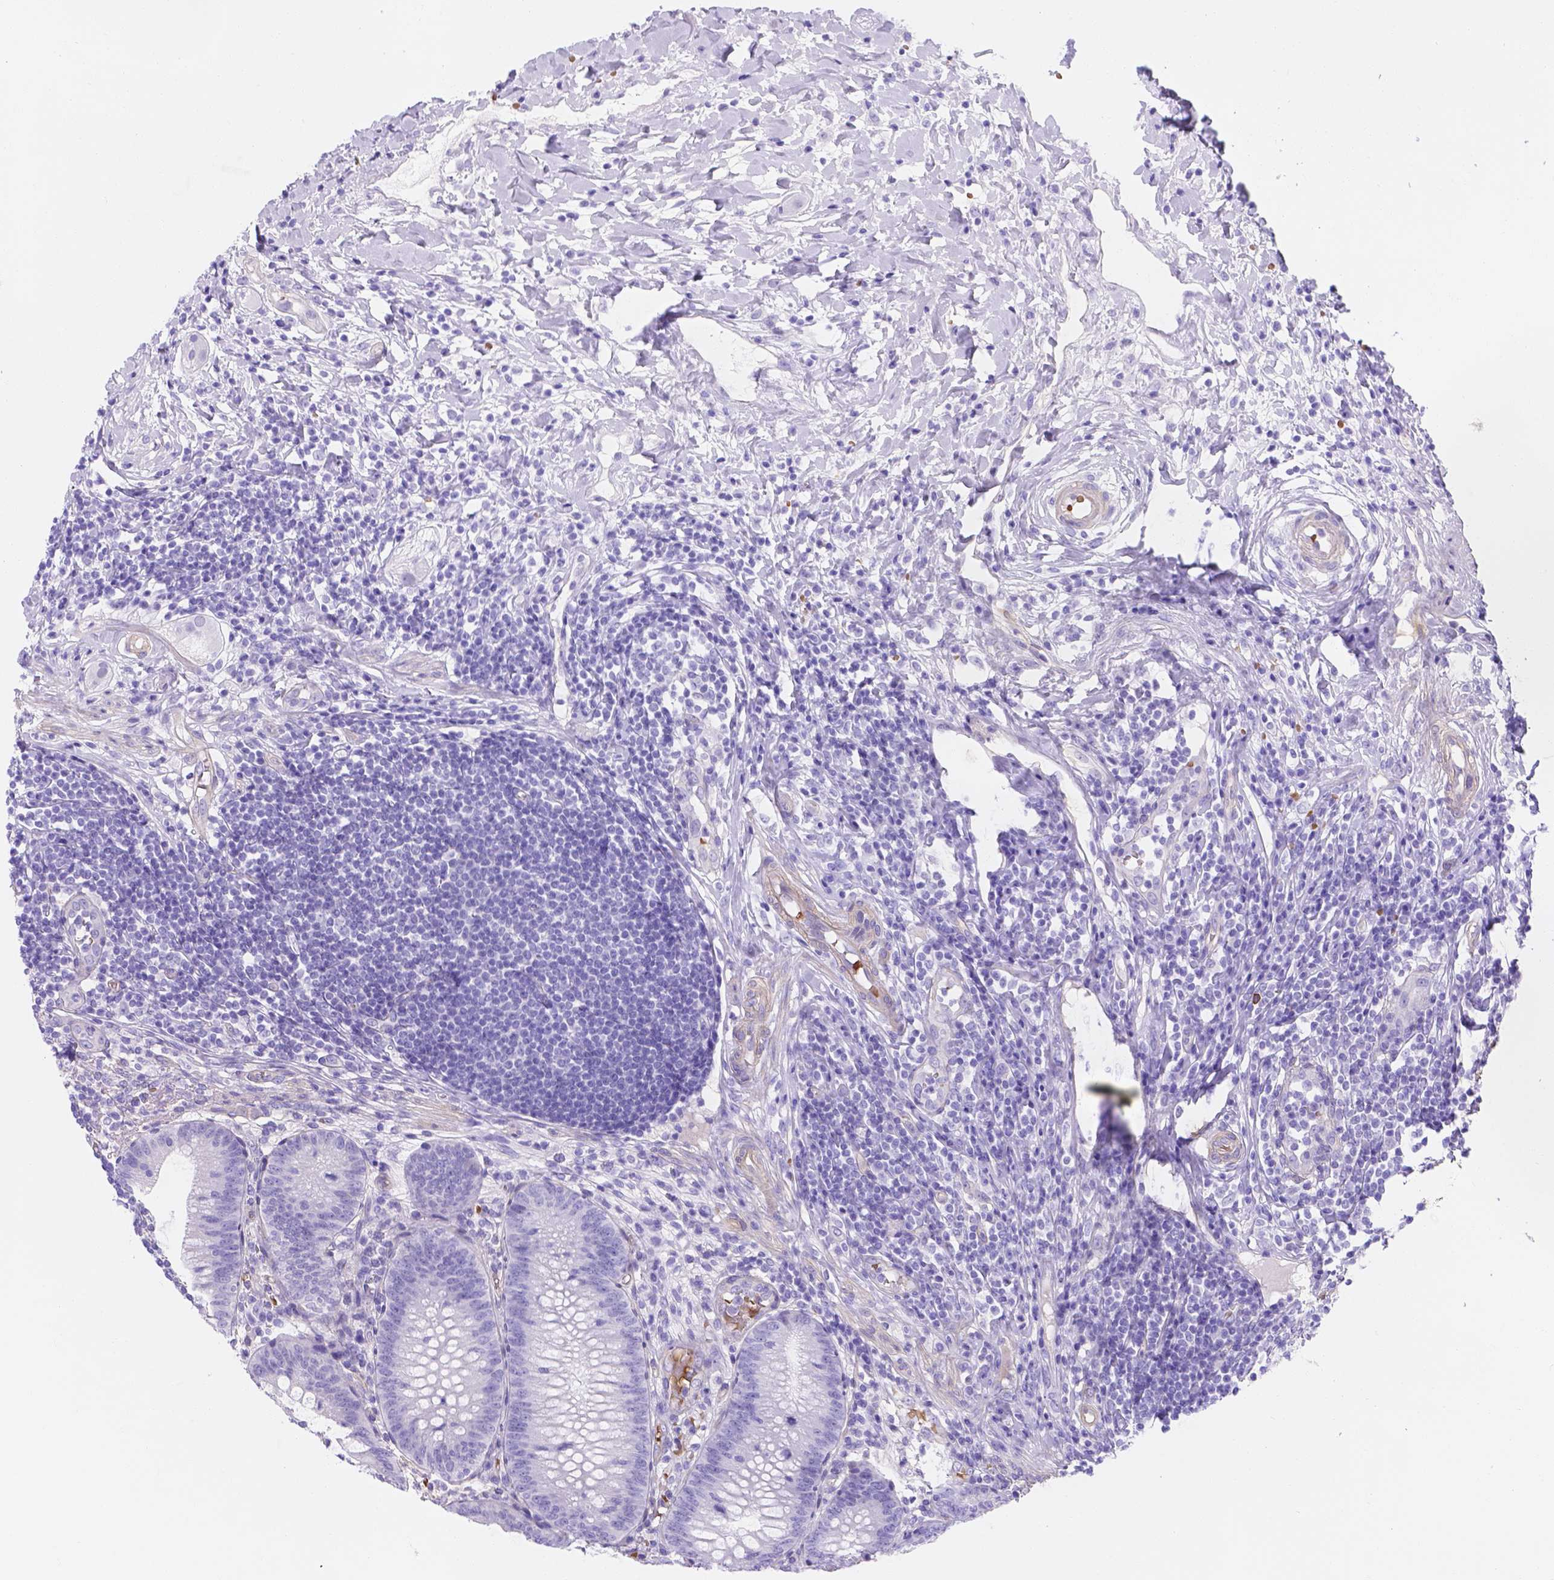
{"staining": {"intensity": "negative", "quantity": "none", "location": "none"}, "tissue": "appendix", "cell_type": "Glandular cells", "image_type": "normal", "snomed": [{"axis": "morphology", "description": "Normal tissue, NOS"}, {"axis": "morphology", "description": "Inflammation, NOS"}, {"axis": "topography", "description": "Appendix"}], "caption": "Appendix was stained to show a protein in brown. There is no significant positivity in glandular cells. (Immunohistochemistry, brightfield microscopy, high magnification).", "gene": "SLC40A1", "patient": {"sex": "male", "age": 16}}